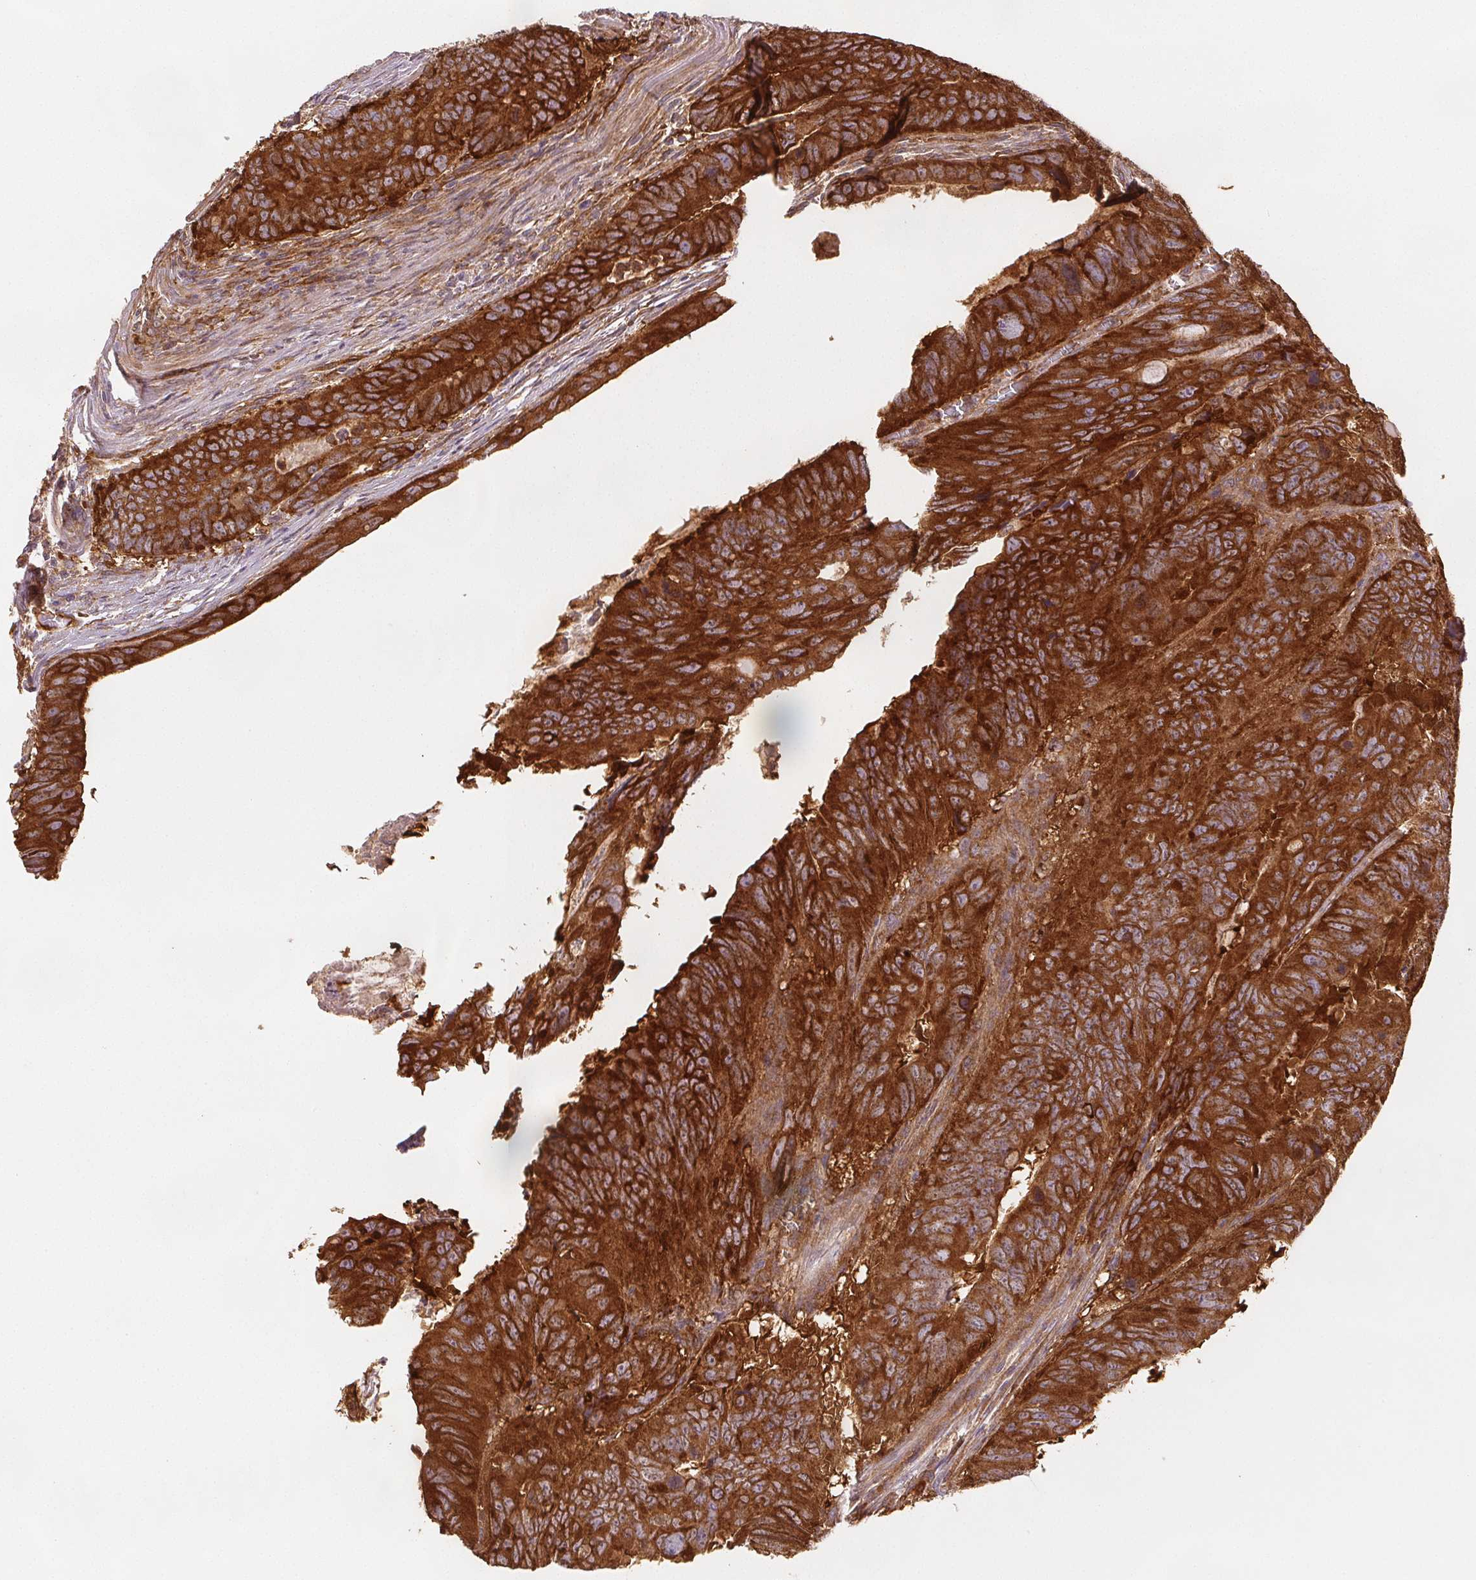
{"staining": {"intensity": "strong", "quantity": ">75%", "location": "cytoplasmic/membranous"}, "tissue": "colorectal cancer", "cell_type": "Tumor cells", "image_type": "cancer", "snomed": [{"axis": "morphology", "description": "Adenocarcinoma, NOS"}, {"axis": "topography", "description": "Colon"}], "caption": "About >75% of tumor cells in human adenocarcinoma (colorectal) show strong cytoplasmic/membranous protein positivity as visualized by brown immunohistochemical staining.", "gene": "DIAPH2", "patient": {"sex": "male", "age": 79}}